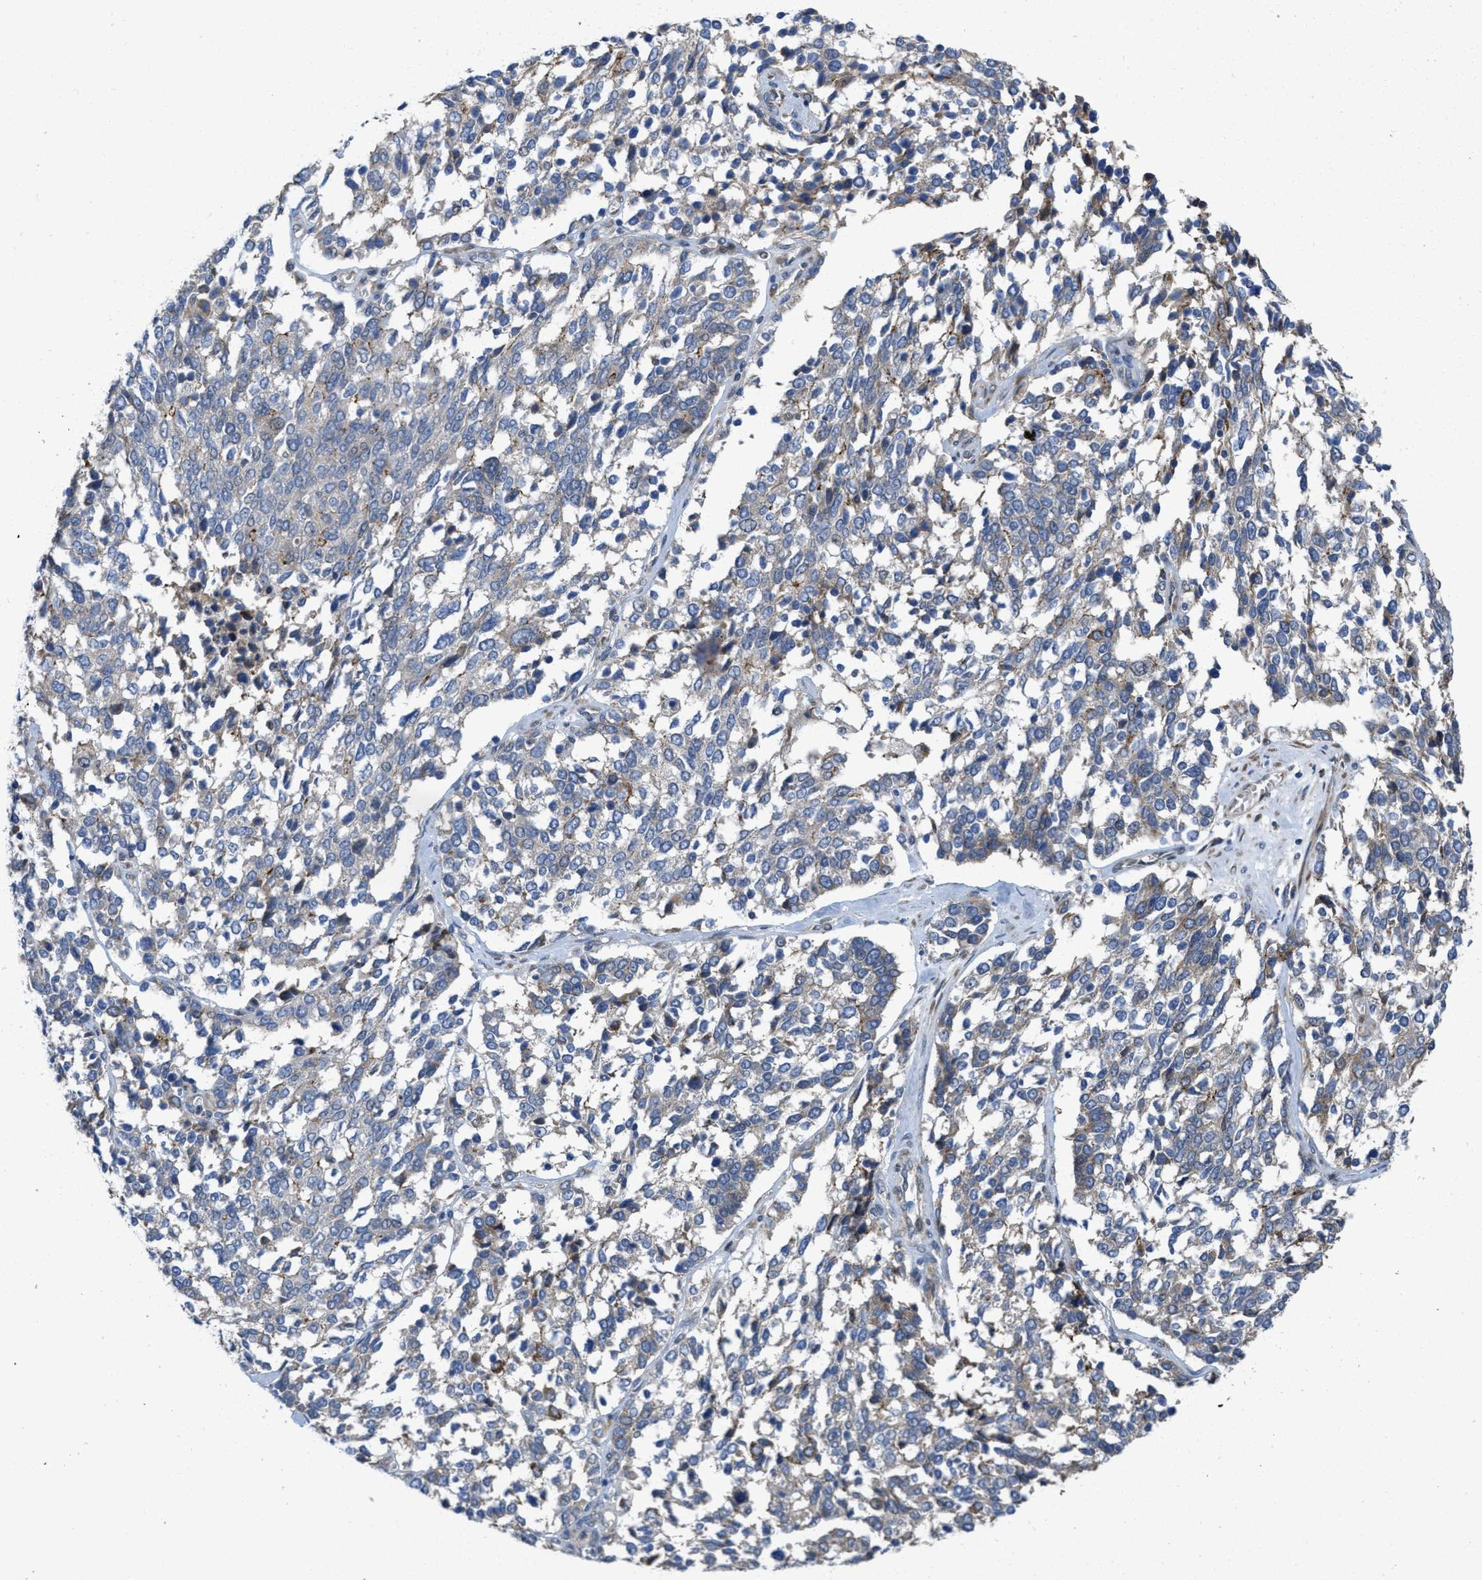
{"staining": {"intensity": "weak", "quantity": "<25%", "location": "cytoplasmic/membranous"}, "tissue": "ovarian cancer", "cell_type": "Tumor cells", "image_type": "cancer", "snomed": [{"axis": "morphology", "description": "Cystadenocarcinoma, serous, NOS"}, {"axis": "topography", "description": "Ovary"}], "caption": "This is a histopathology image of immunohistochemistry staining of ovarian cancer (serous cystadenocarcinoma), which shows no staining in tumor cells.", "gene": "CDPF1", "patient": {"sex": "female", "age": 44}}